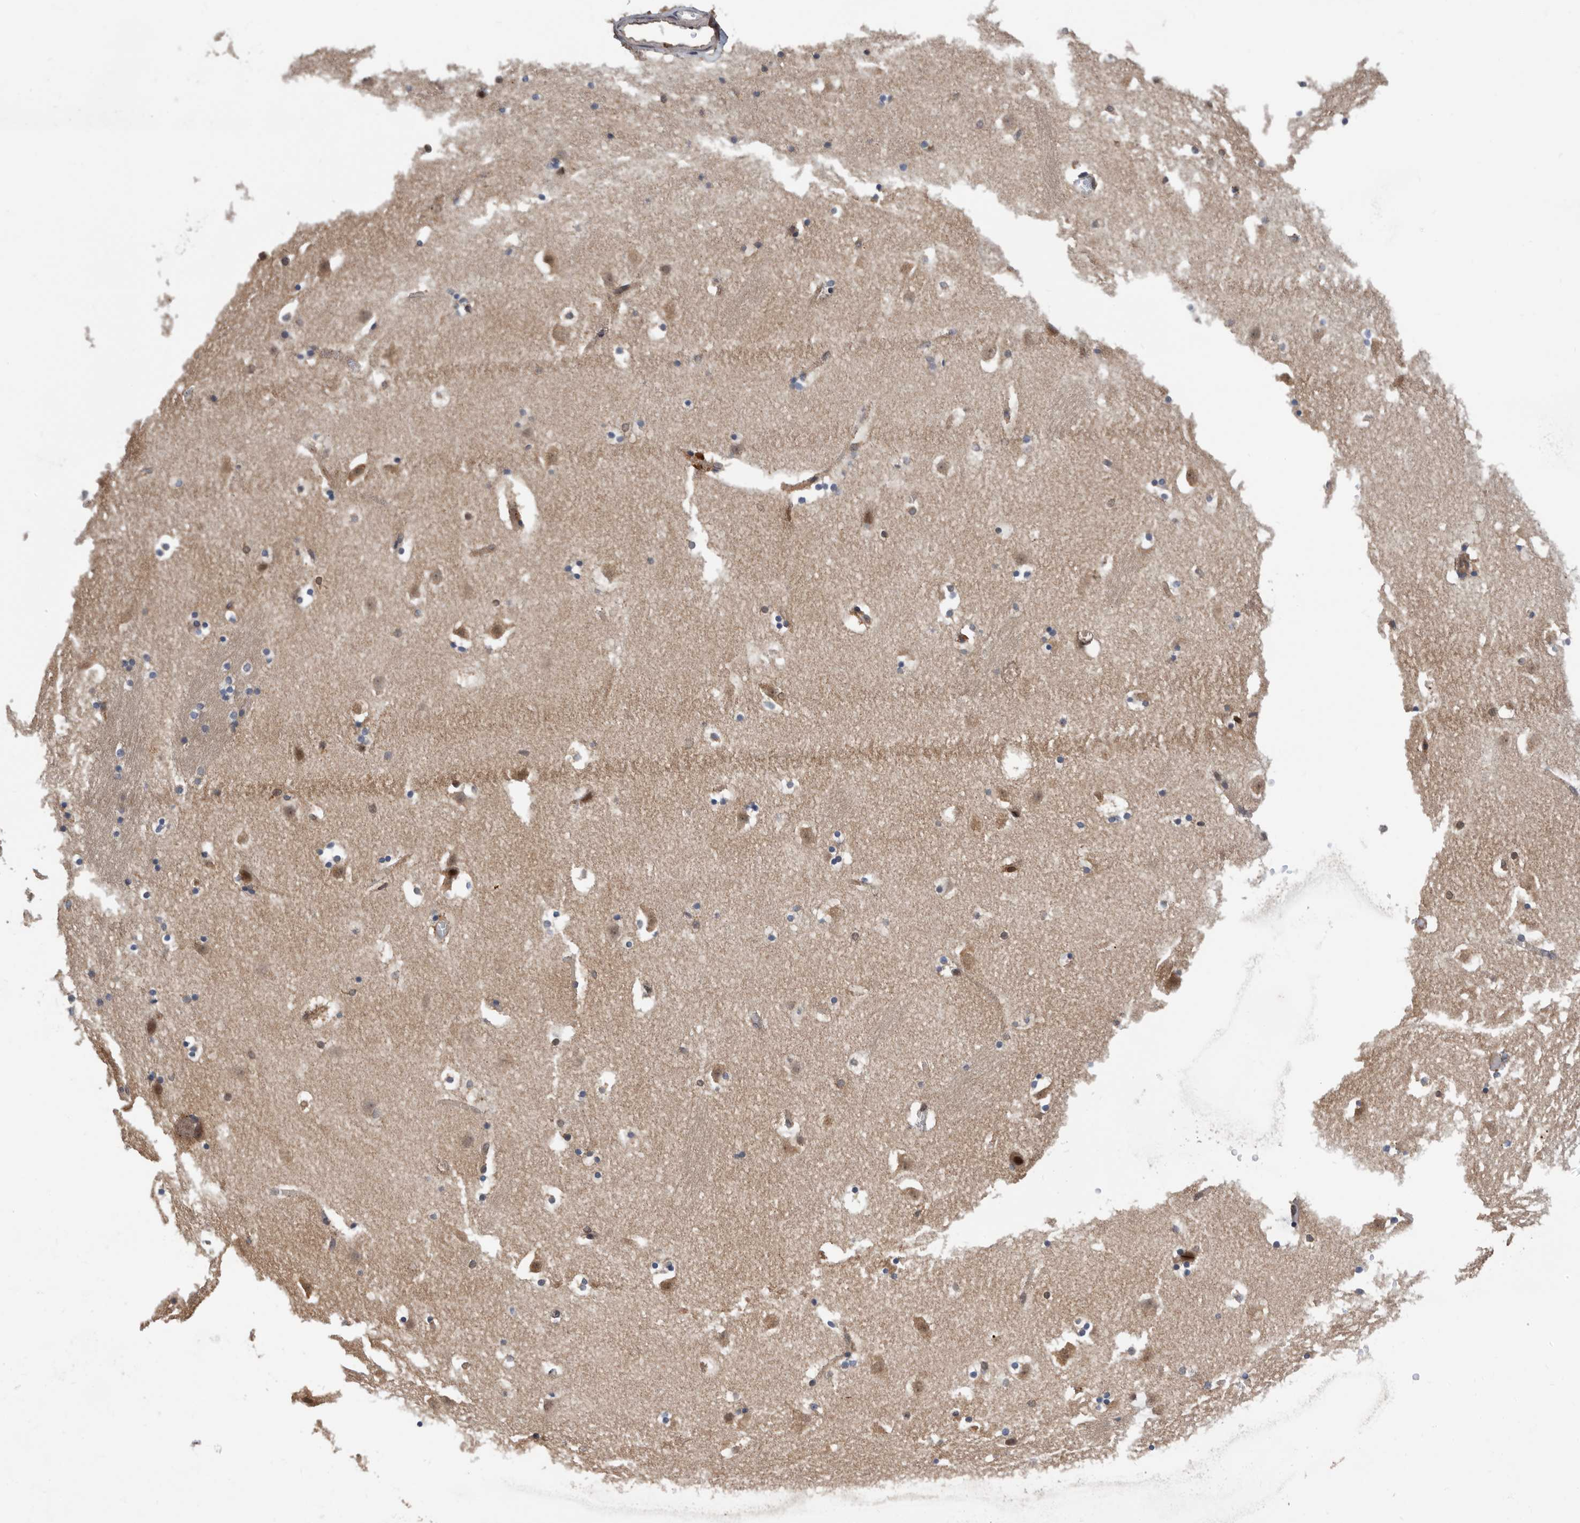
{"staining": {"intensity": "moderate", "quantity": "<25%", "location": "cytoplasmic/membranous"}, "tissue": "caudate", "cell_type": "Glial cells", "image_type": "normal", "snomed": [{"axis": "morphology", "description": "Normal tissue, NOS"}, {"axis": "topography", "description": "Lateral ventricle wall"}], "caption": "Caudate was stained to show a protein in brown. There is low levels of moderate cytoplasmic/membranous positivity in about <25% of glial cells. (Brightfield microscopy of DAB IHC at high magnification).", "gene": "ATAD2", "patient": {"sex": "male", "age": 45}}